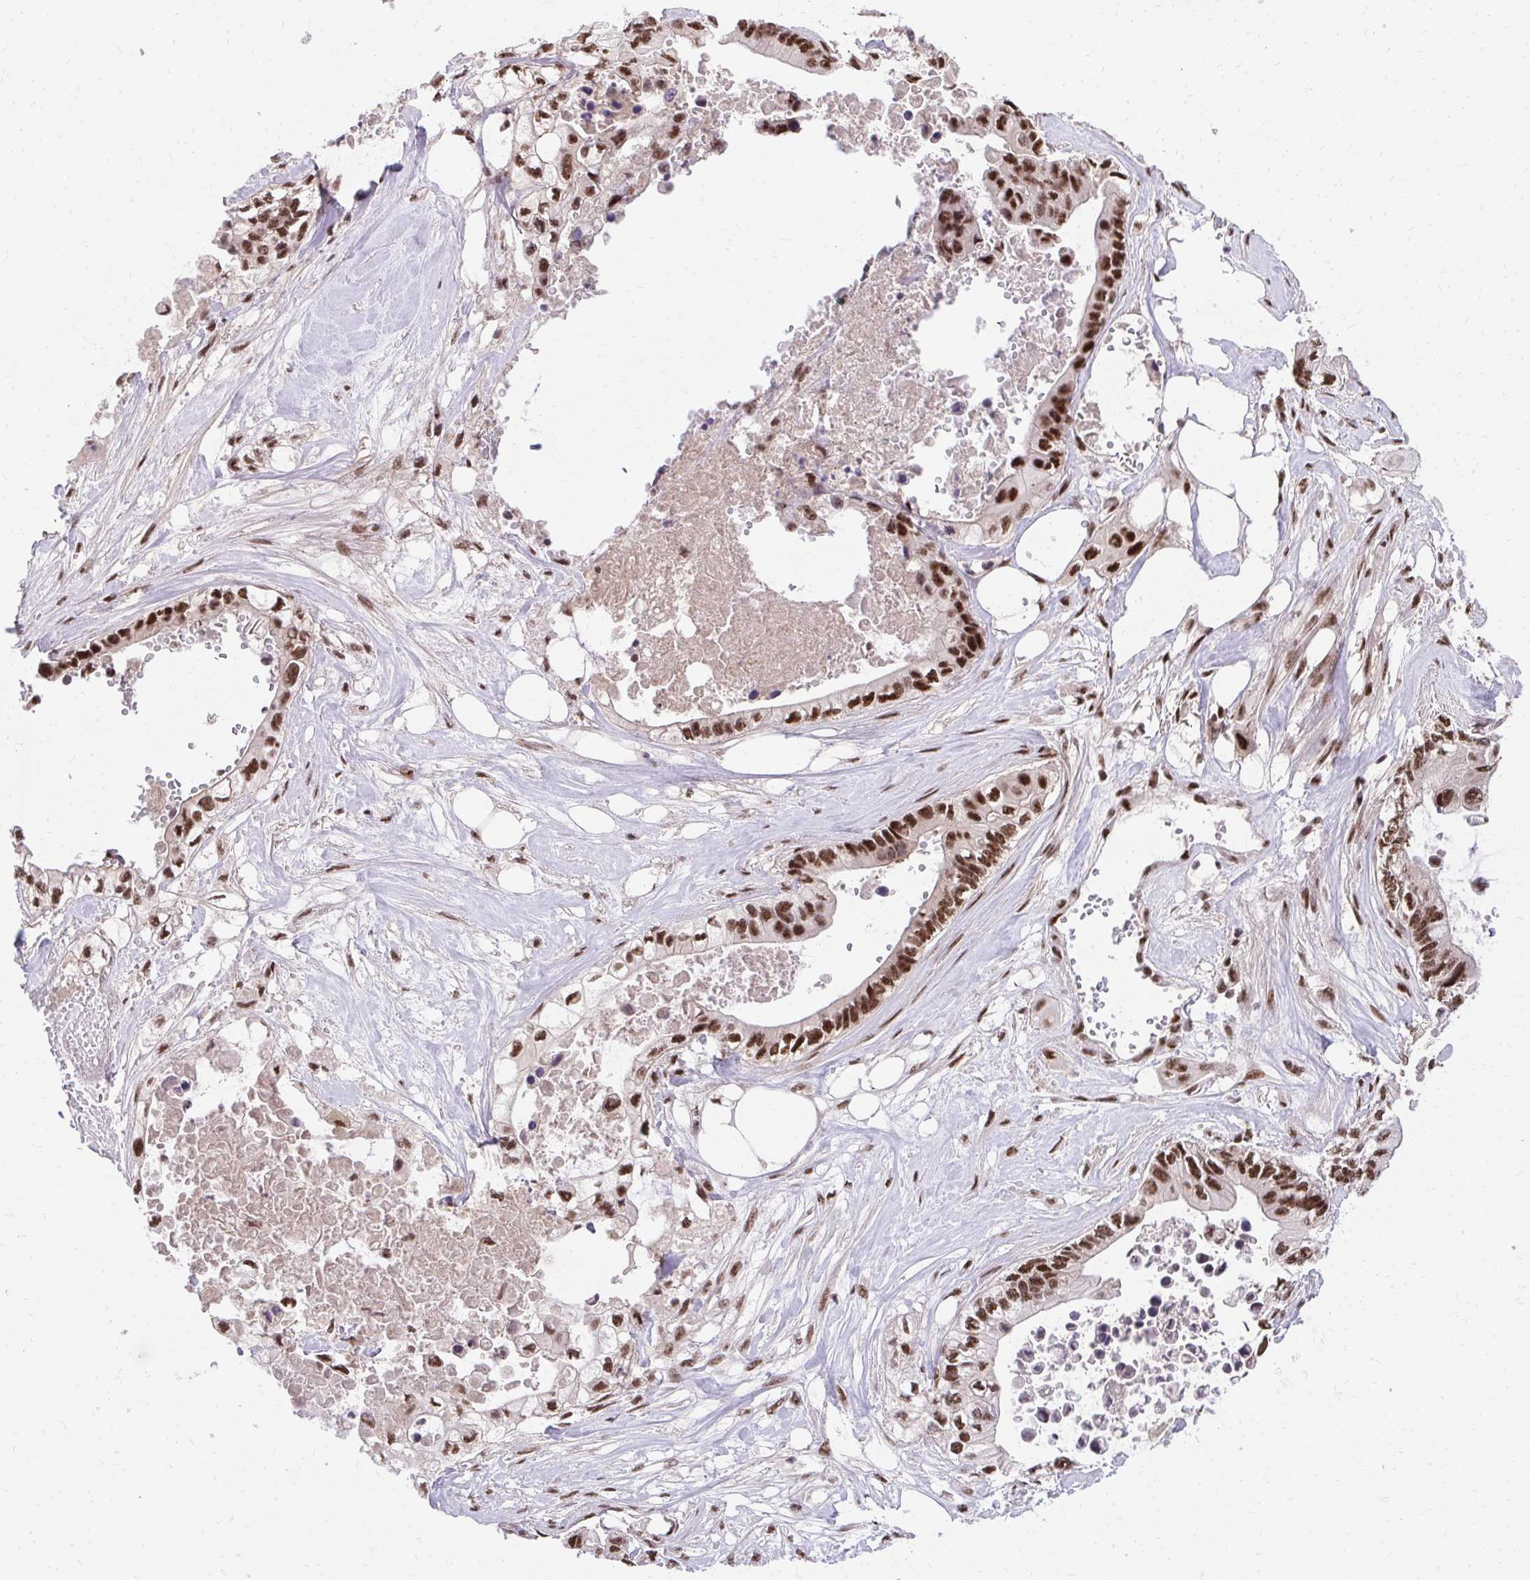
{"staining": {"intensity": "strong", "quantity": ">75%", "location": "nuclear"}, "tissue": "pancreatic cancer", "cell_type": "Tumor cells", "image_type": "cancer", "snomed": [{"axis": "morphology", "description": "Adenocarcinoma, NOS"}, {"axis": "topography", "description": "Pancreas"}], "caption": "IHC (DAB) staining of human pancreatic cancer reveals strong nuclear protein expression in approximately >75% of tumor cells. (IHC, brightfield microscopy, high magnification).", "gene": "SYNE4", "patient": {"sex": "female", "age": 63}}